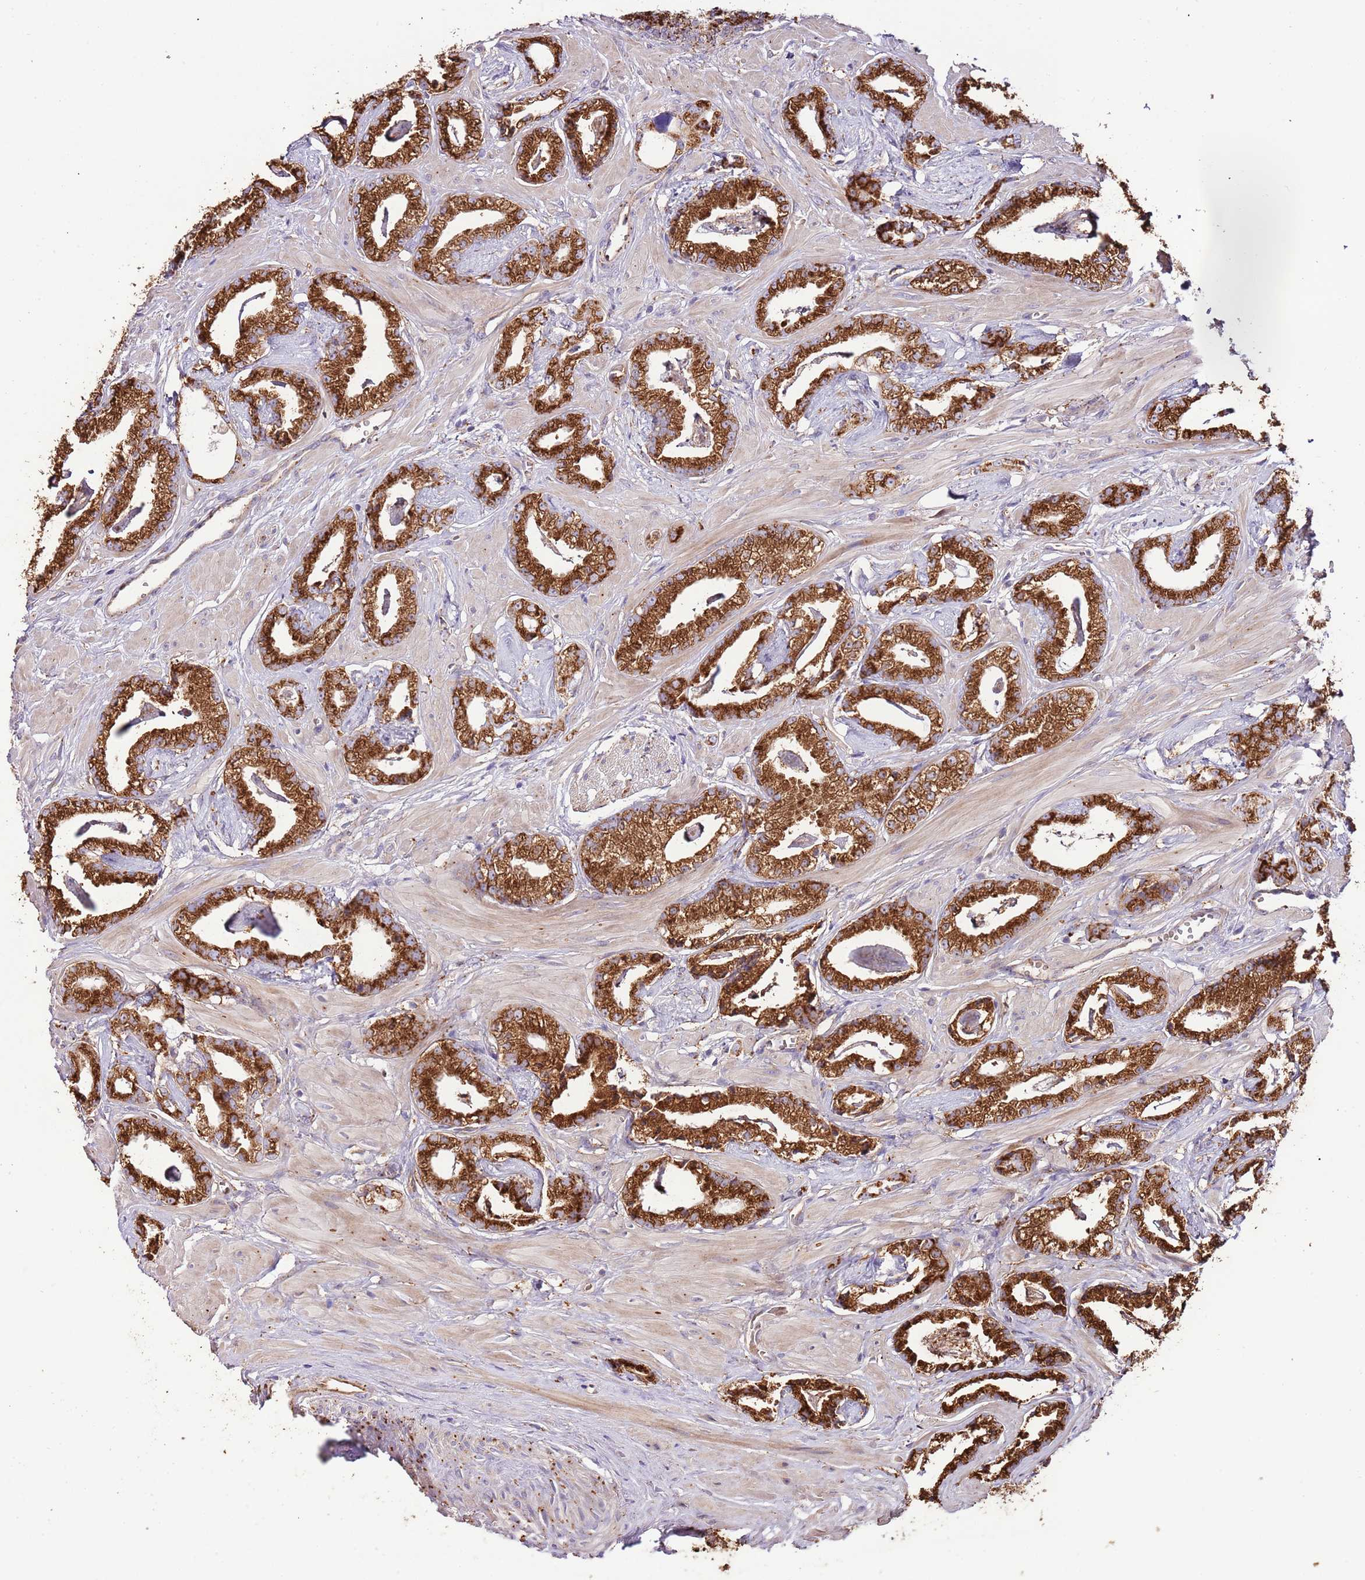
{"staining": {"intensity": "strong", "quantity": ">75%", "location": "cytoplasmic/membranous"}, "tissue": "prostate cancer", "cell_type": "Tumor cells", "image_type": "cancer", "snomed": [{"axis": "morphology", "description": "Adenocarcinoma, Low grade"}, {"axis": "topography", "description": "Prostate"}], "caption": "Prostate adenocarcinoma (low-grade) tissue shows strong cytoplasmic/membranous expression in approximately >75% of tumor cells", "gene": "DOCK6", "patient": {"sex": "male", "age": 60}}